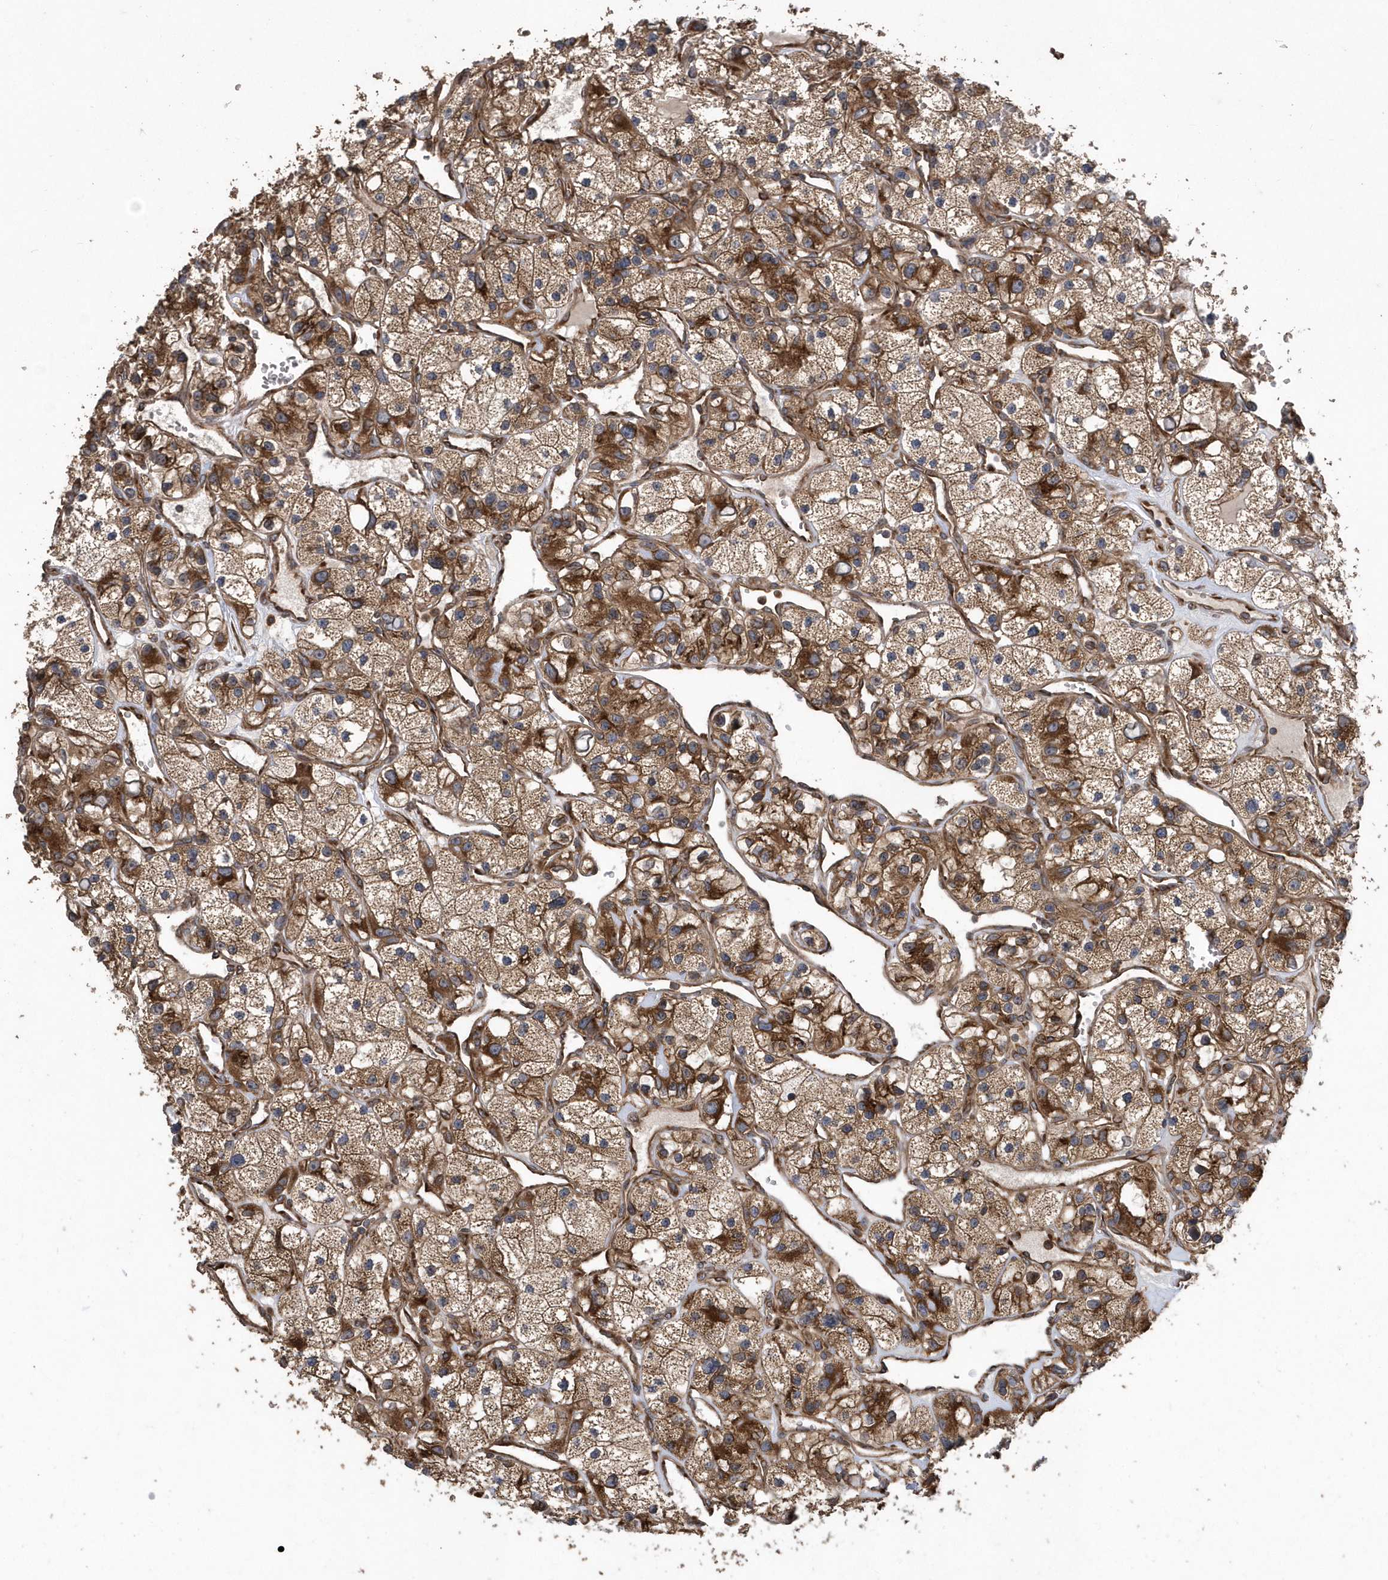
{"staining": {"intensity": "moderate", "quantity": ">75%", "location": "cytoplasmic/membranous"}, "tissue": "renal cancer", "cell_type": "Tumor cells", "image_type": "cancer", "snomed": [{"axis": "morphology", "description": "Adenocarcinoma, NOS"}, {"axis": "topography", "description": "Kidney"}], "caption": "A photomicrograph showing moderate cytoplasmic/membranous expression in about >75% of tumor cells in adenocarcinoma (renal), as visualized by brown immunohistochemical staining.", "gene": "WASHC5", "patient": {"sex": "female", "age": 57}}